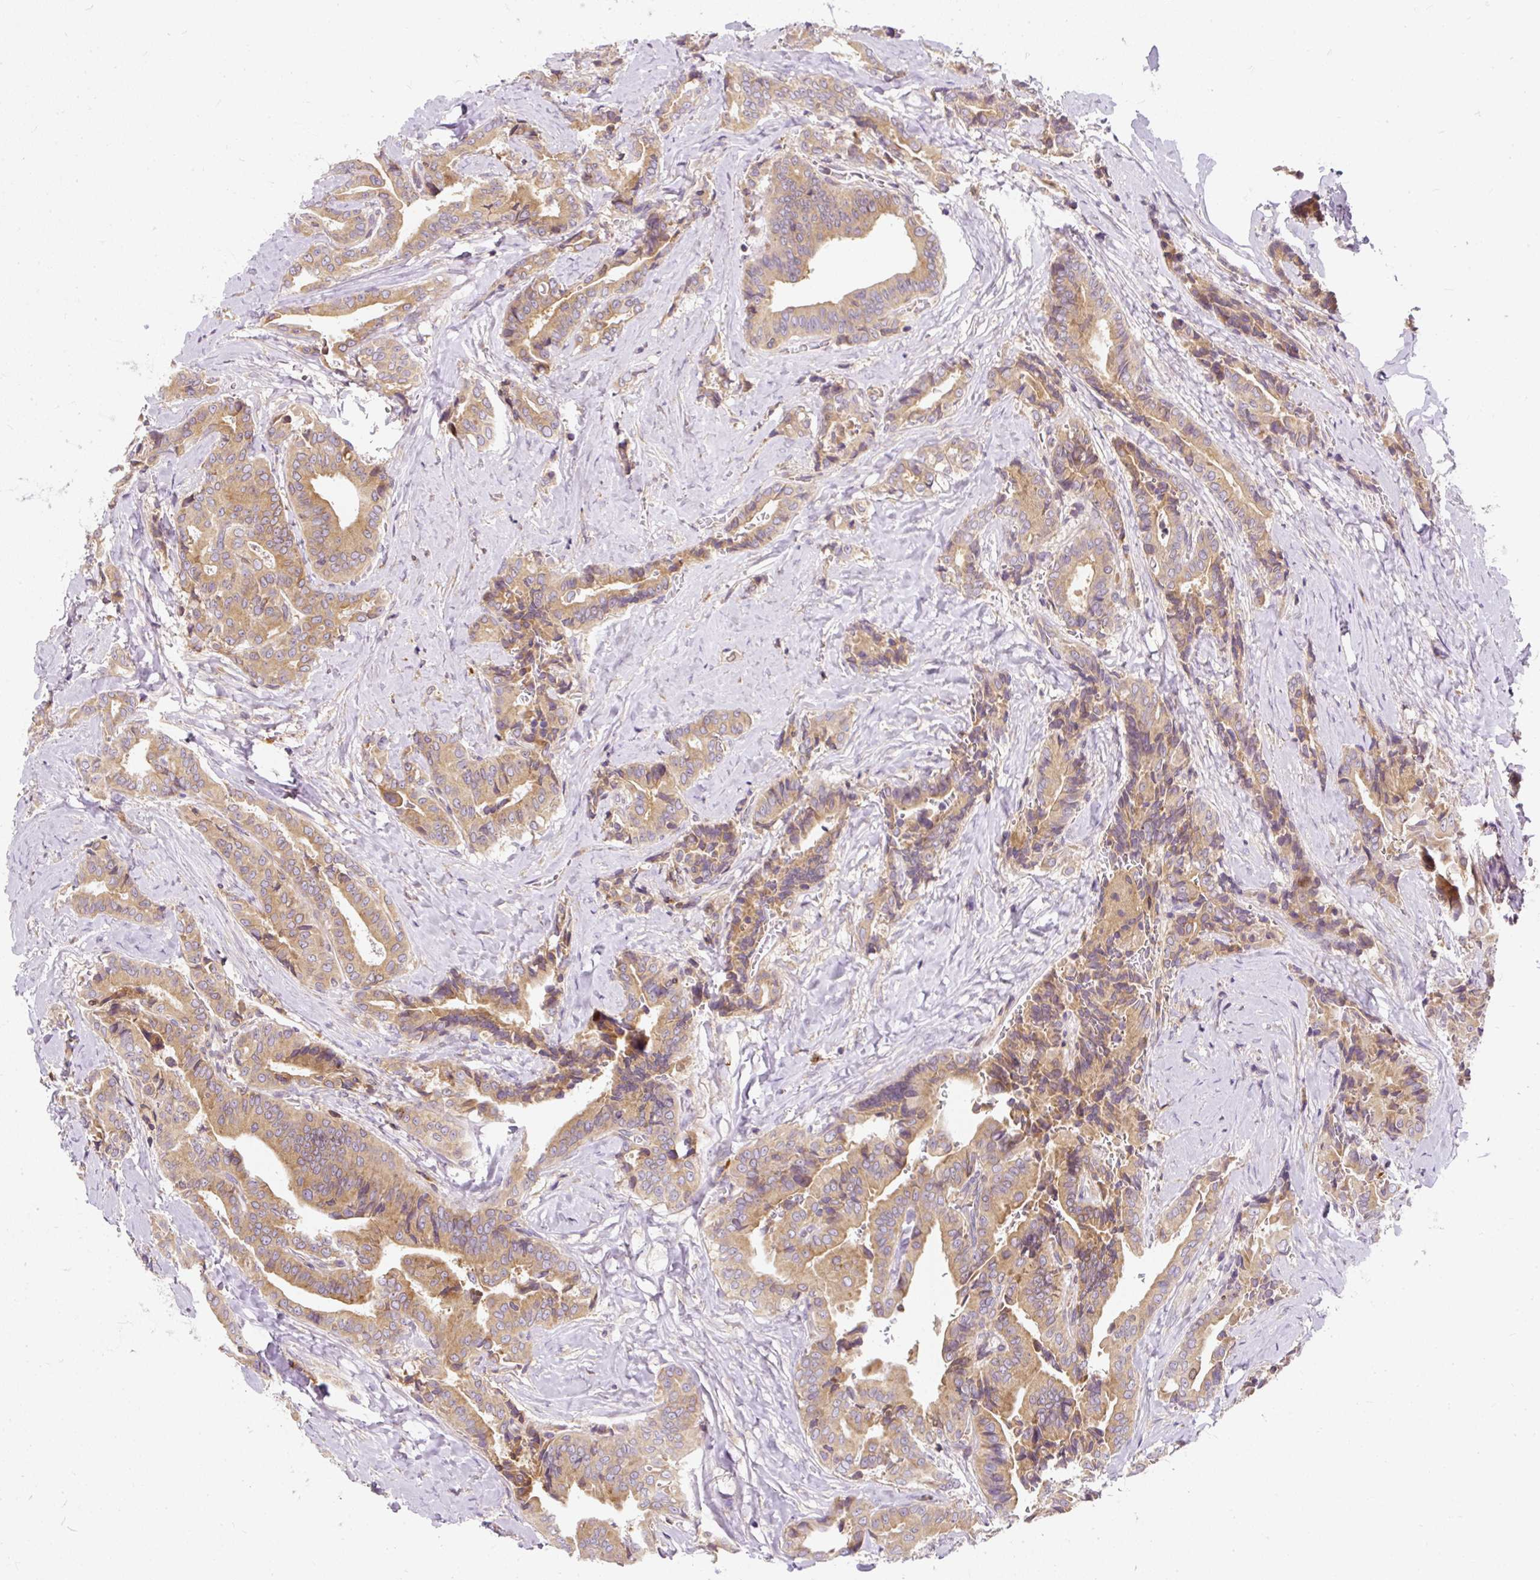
{"staining": {"intensity": "moderate", "quantity": ">75%", "location": "cytoplasmic/membranous"}, "tissue": "thyroid cancer", "cell_type": "Tumor cells", "image_type": "cancer", "snomed": [{"axis": "morphology", "description": "Papillary adenocarcinoma, NOS"}, {"axis": "topography", "description": "Thyroid gland"}], "caption": "The micrograph displays immunohistochemical staining of thyroid cancer (papillary adenocarcinoma). There is moderate cytoplasmic/membranous positivity is identified in about >75% of tumor cells.", "gene": "CYP20A1", "patient": {"sex": "male", "age": 61}}